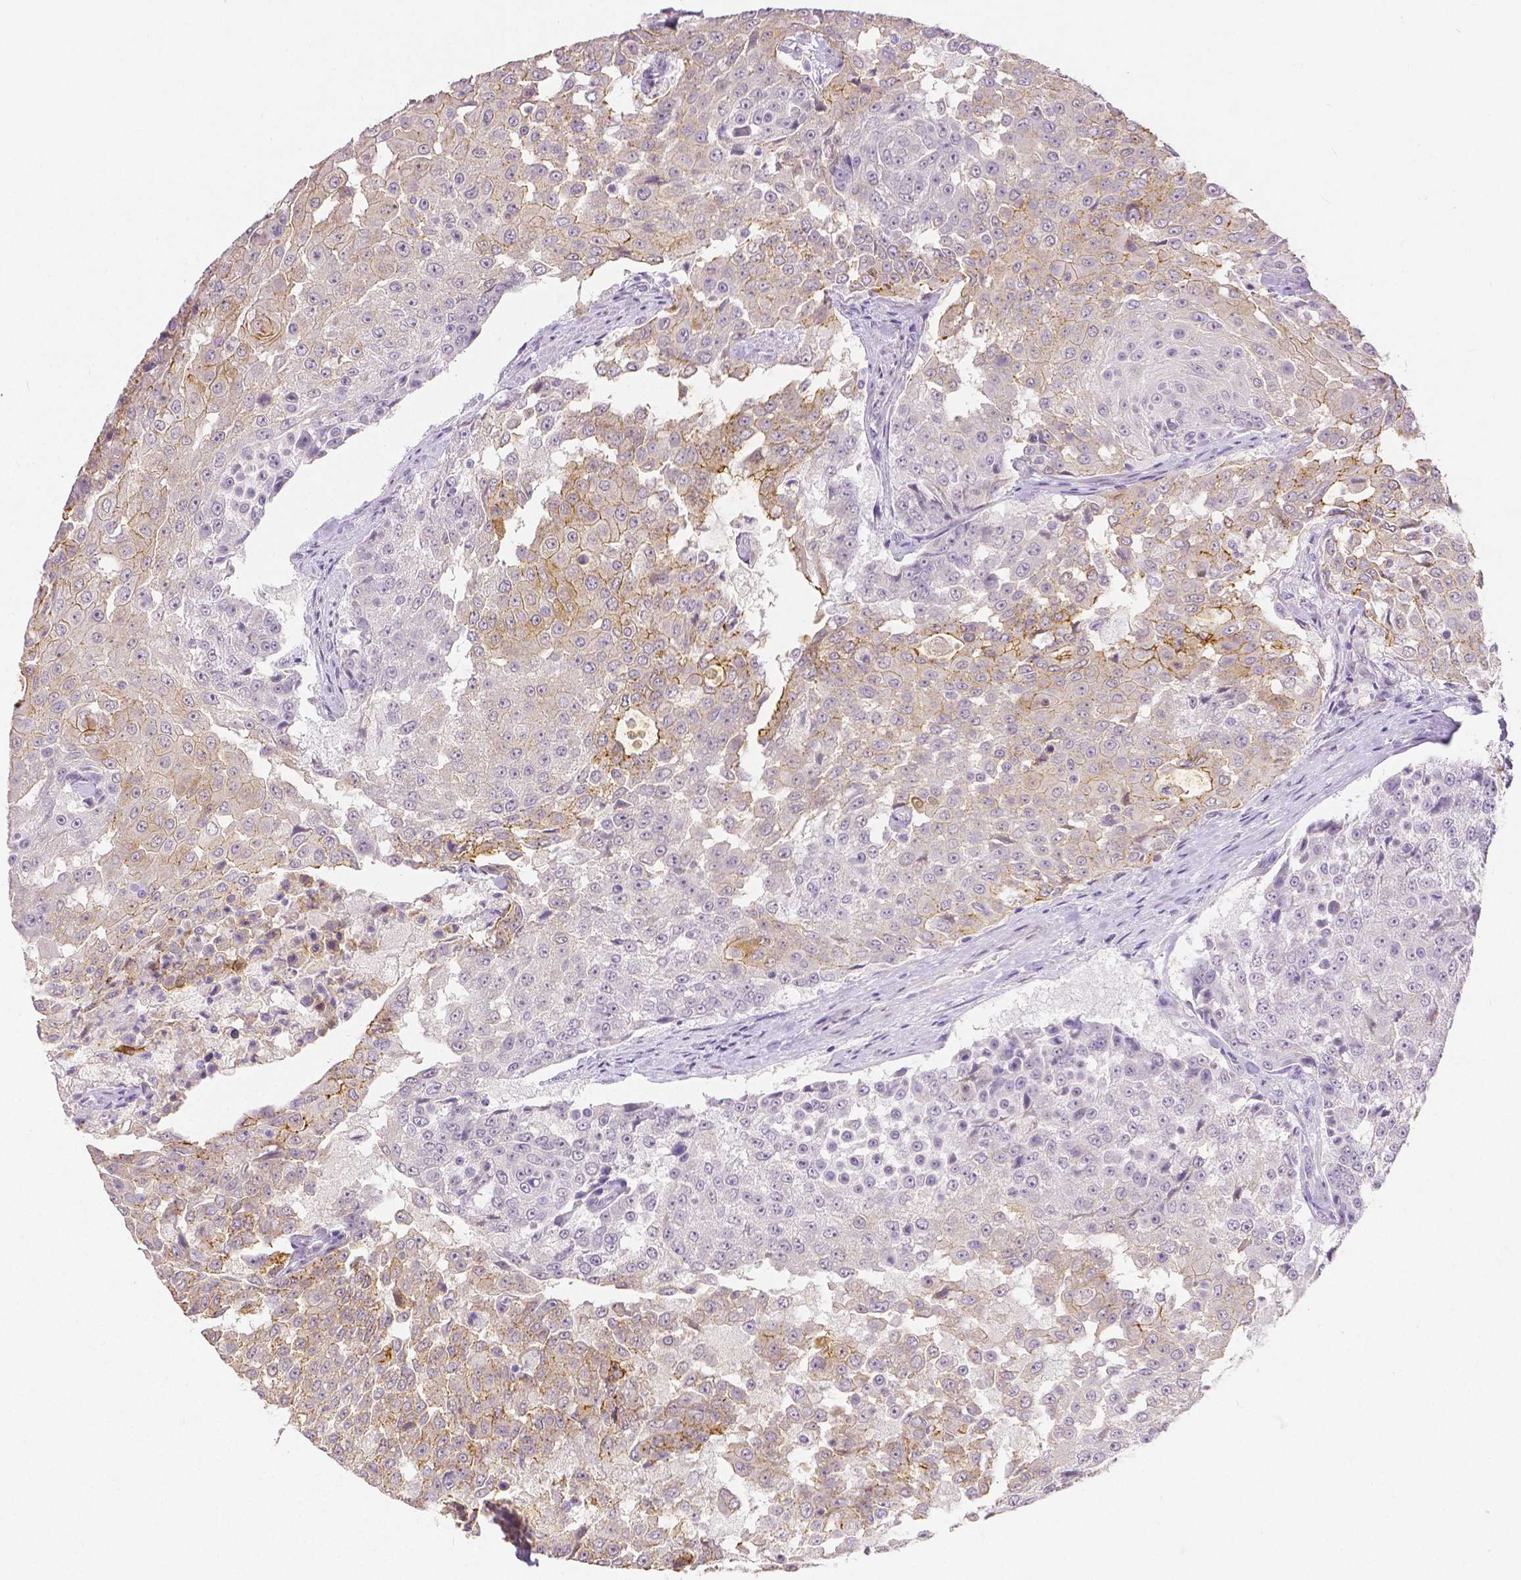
{"staining": {"intensity": "weak", "quantity": "25%-75%", "location": "cytoplasmic/membranous"}, "tissue": "urothelial cancer", "cell_type": "Tumor cells", "image_type": "cancer", "snomed": [{"axis": "morphology", "description": "Urothelial carcinoma, High grade"}, {"axis": "topography", "description": "Urinary bladder"}], "caption": "Tumor cells exhibit low levels of weak cytoplasmic/membranous expression in approximately 25%-75% of cells in high-grade urothelial carcinoma.", "gene": "OCLN", "patient": {"sex": "female", "age": 63}}